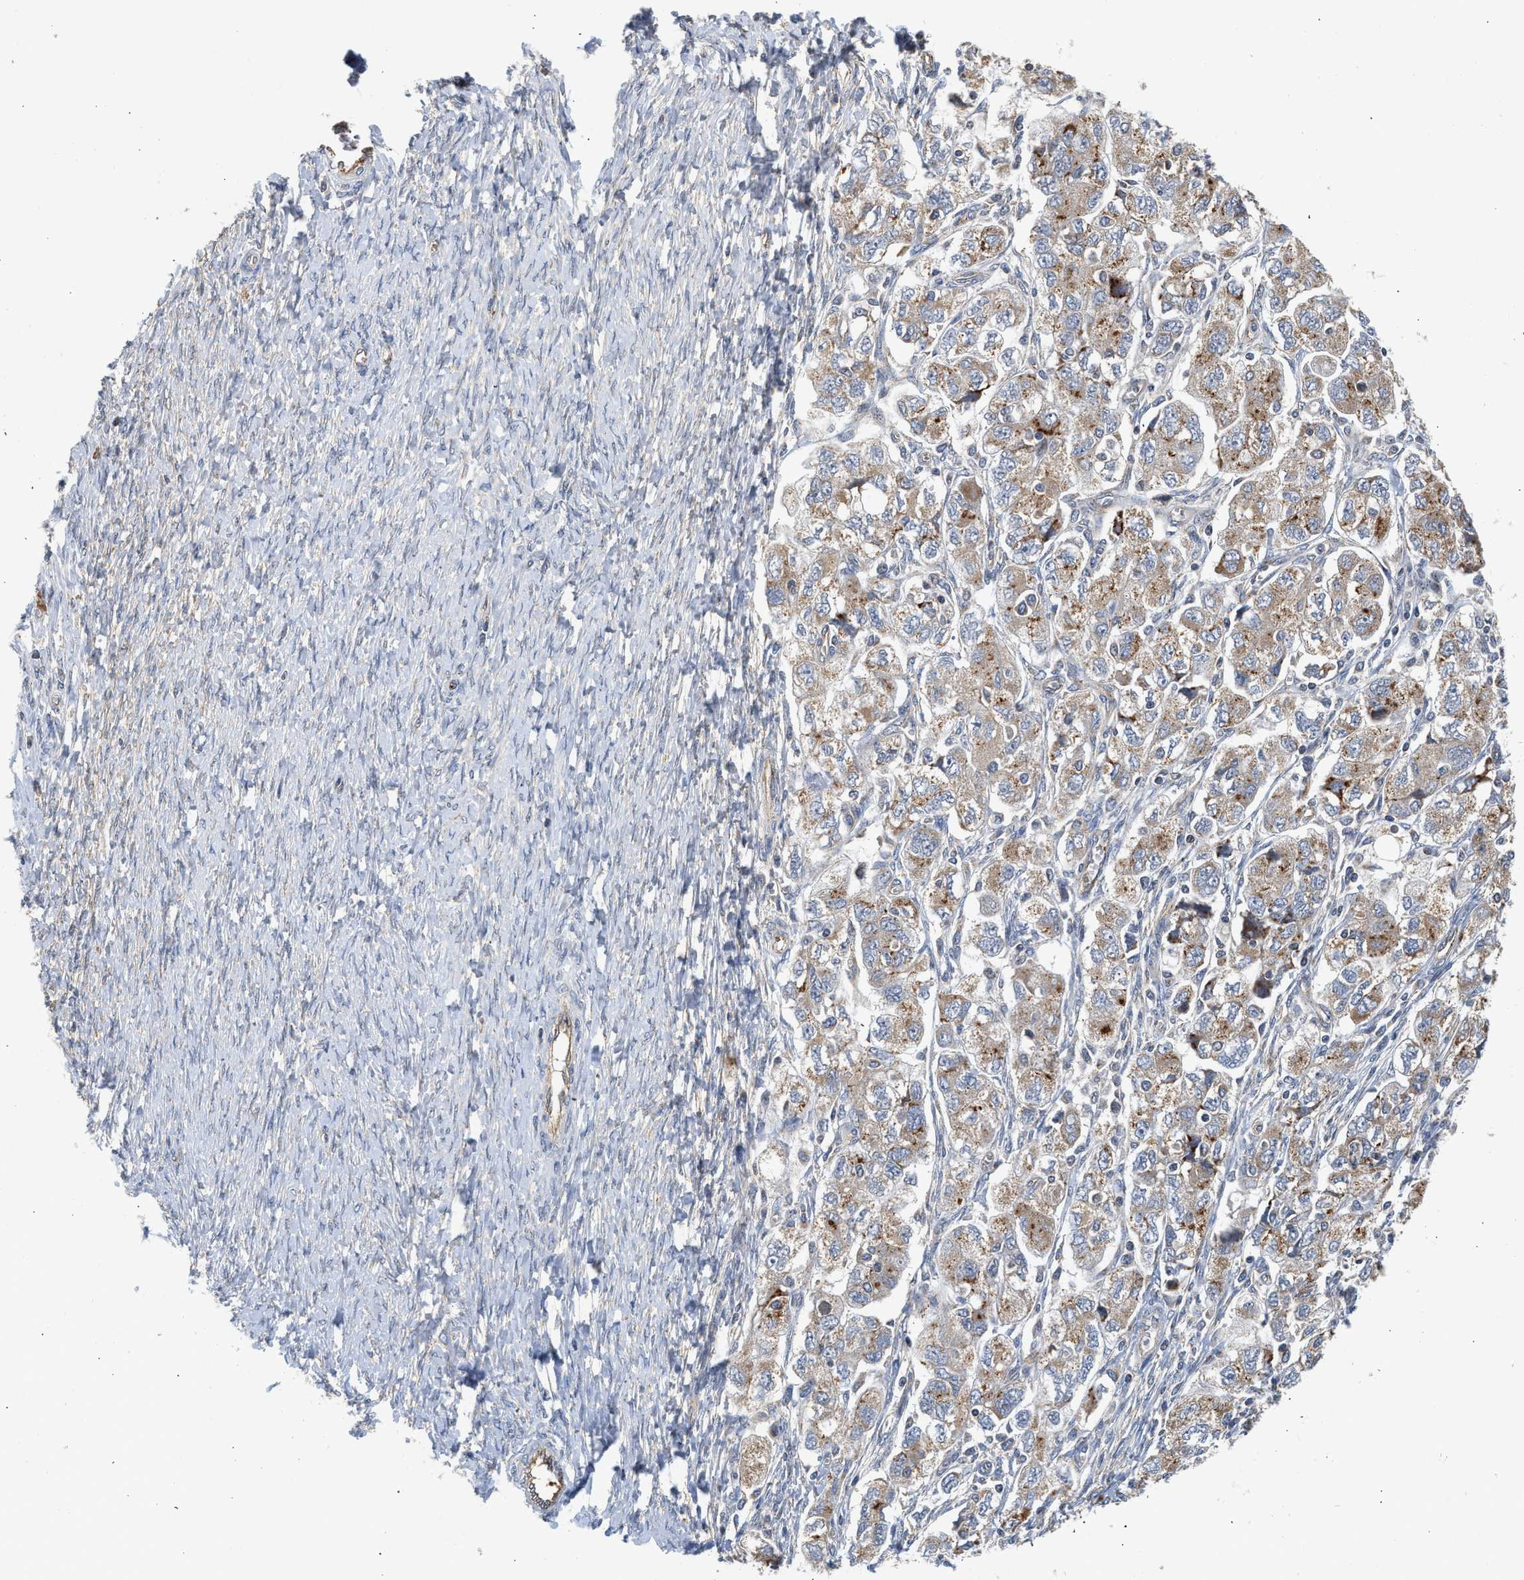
{"staining": {"intensity": "weak", "quantity": ">75%", "location": "cytoplasmic/membranous"}, "tissue": "ovarian cancer", "cell_type": "Tumor cells", "image_type": "cancer", "snomed": [{"axis": "morphology", "description": "Carcinoma, NOS"}, {"axis": "morphology", "description": "Cystadenocarcinoma, serous, NOS"}, {"axis": "topography", "description": "Ovary"}], "caption": "High-power microscopy captured an IHC photomicrograph of ovarian cancer (serous cystadenocarcinoma), revealing weak cytoplasmic/membranous positivity in about >75% of tumor cells.", "gene": "PIM1", "patient": {"sex": "female", "age": 69}}